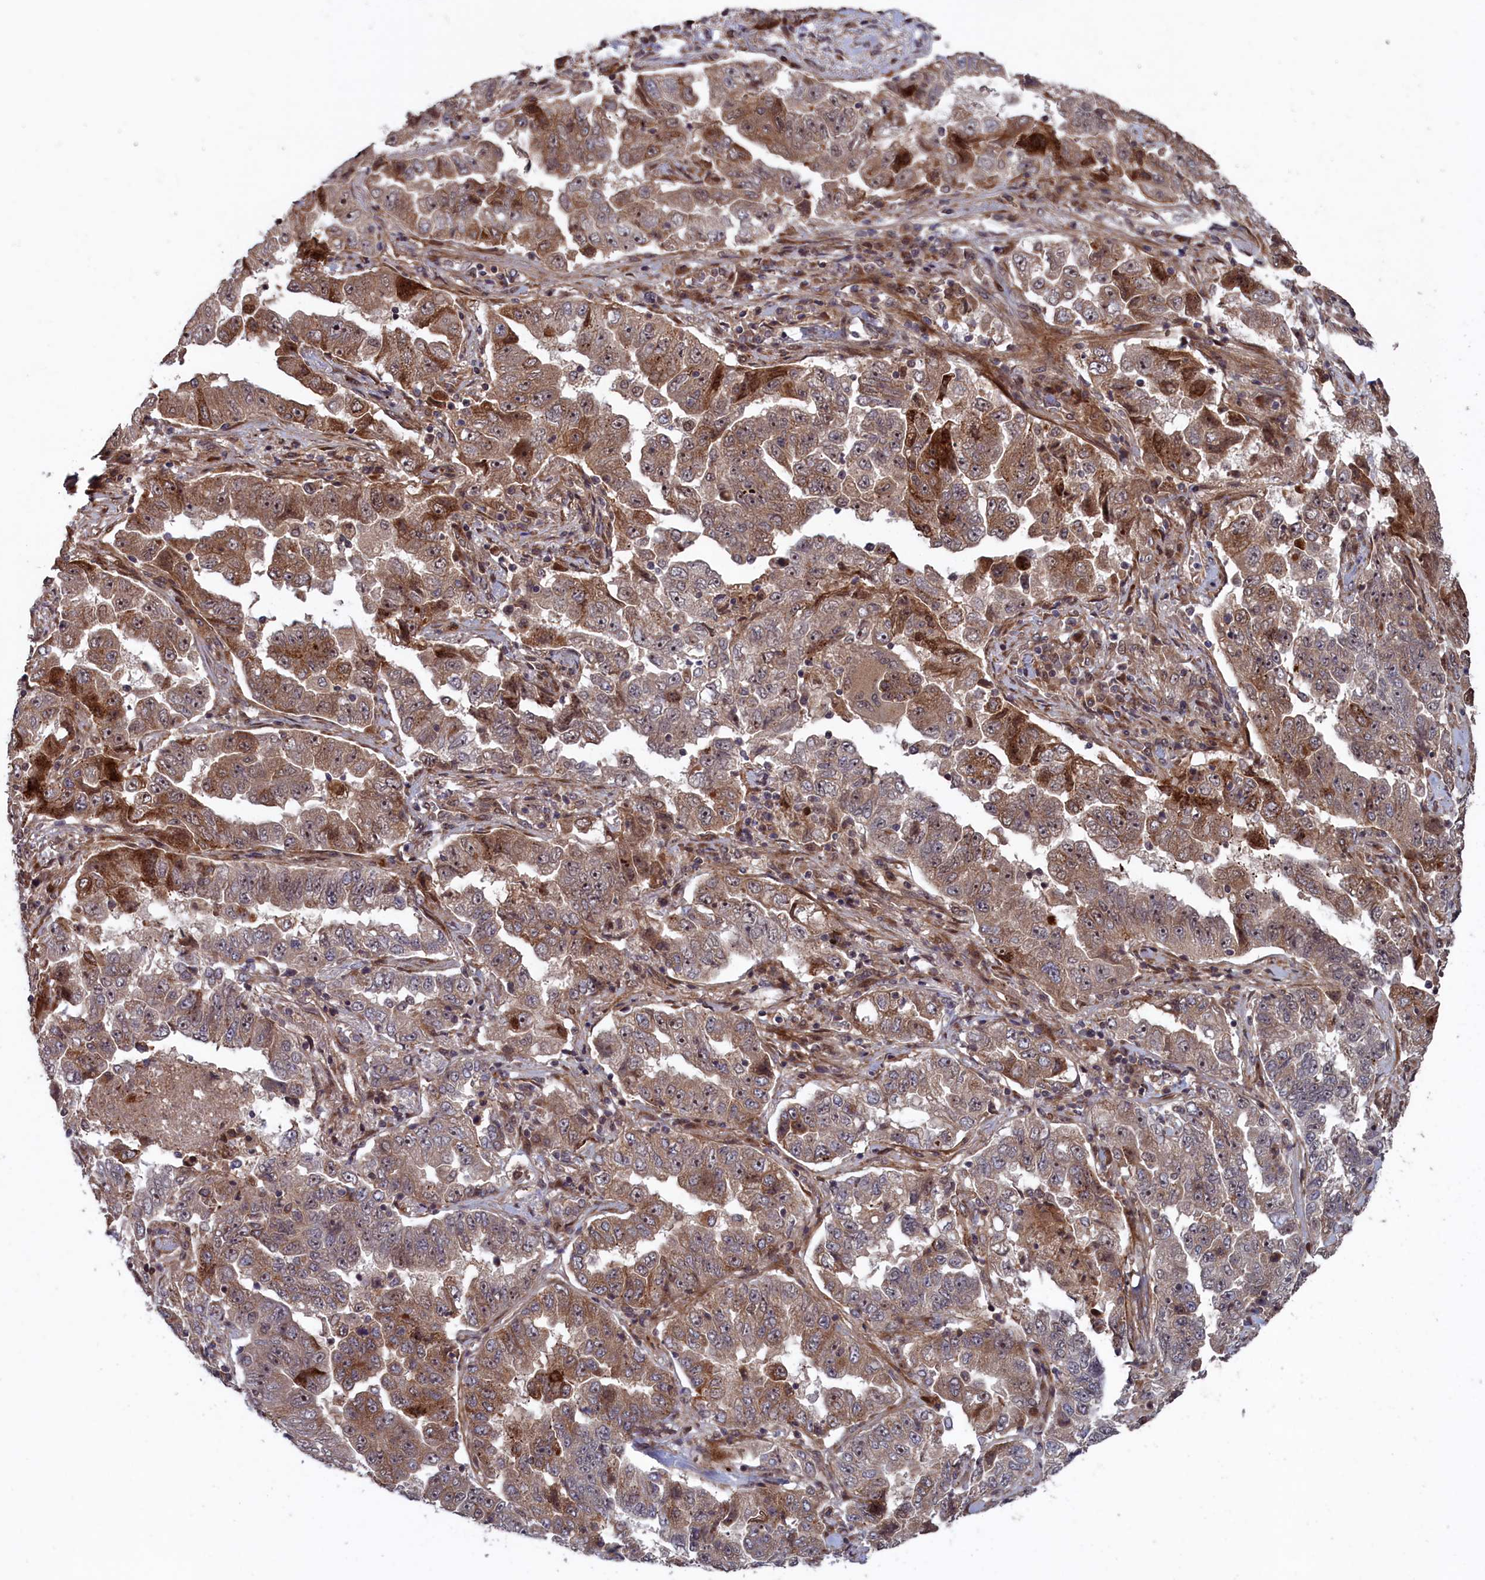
{"staining": {"intensity": "moderate", "quantity": "25%-75%", "location": "cytoplasmic/membranous,nuclear"}, "tissue": "lung cancer", "cell_type": "Tumor cells", "image_type": "cancer", "snomed": [{"axis": "morphology", "description": "Adenocarcinoma, NOS"}, {"axis": "topography", "description": "Lung"}], "caption": "Immunohistochemical staining of human lung cancer (adenocarcinoma) displays medium levels of moderate cytoplasmic/membranous and nuclear protein staining in about 25%-75% of tumor cells.", "gene": "LSG1", "patient": {"sex": "female", "age": 51}}